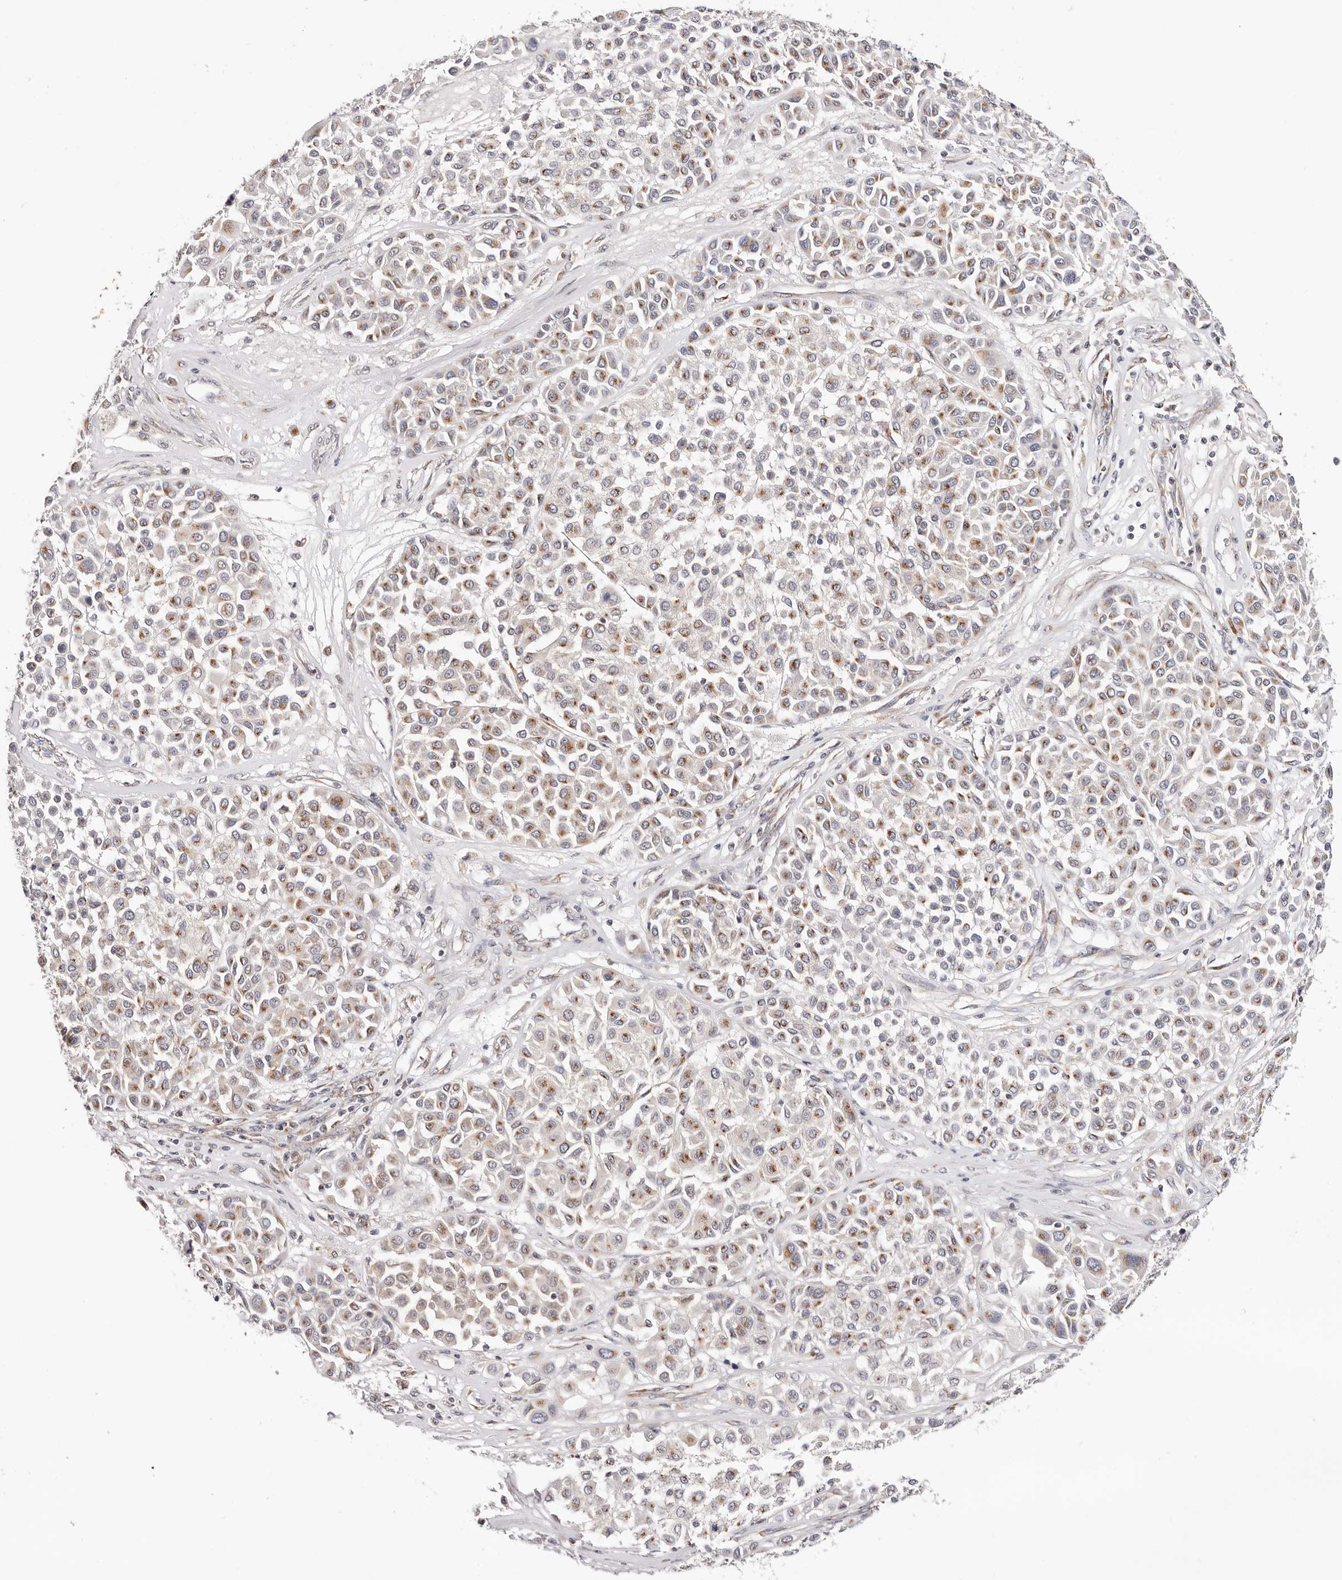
{"staining": {"intensity": "moderate", "quantity": ">75%", "location": "cytoplasmic/membranous"}, "tissue": "melanoma", "cell_type": "Tumor cells", "image_type": "cancer", "snomed": [{"axis": "morphology", "description": "Malignant melanoma, Metastatic site"}, {"axis": "topography", "description": "Soft tissue"}], "caption": "Melanoma was stained to show a protein in brown. There is medium levels of moderate cytoplasmic/membranous expression in approximately >75% of tumor cells.", "gene": "VIPAS39", "patient": {"sex": "male", "age": 41}}